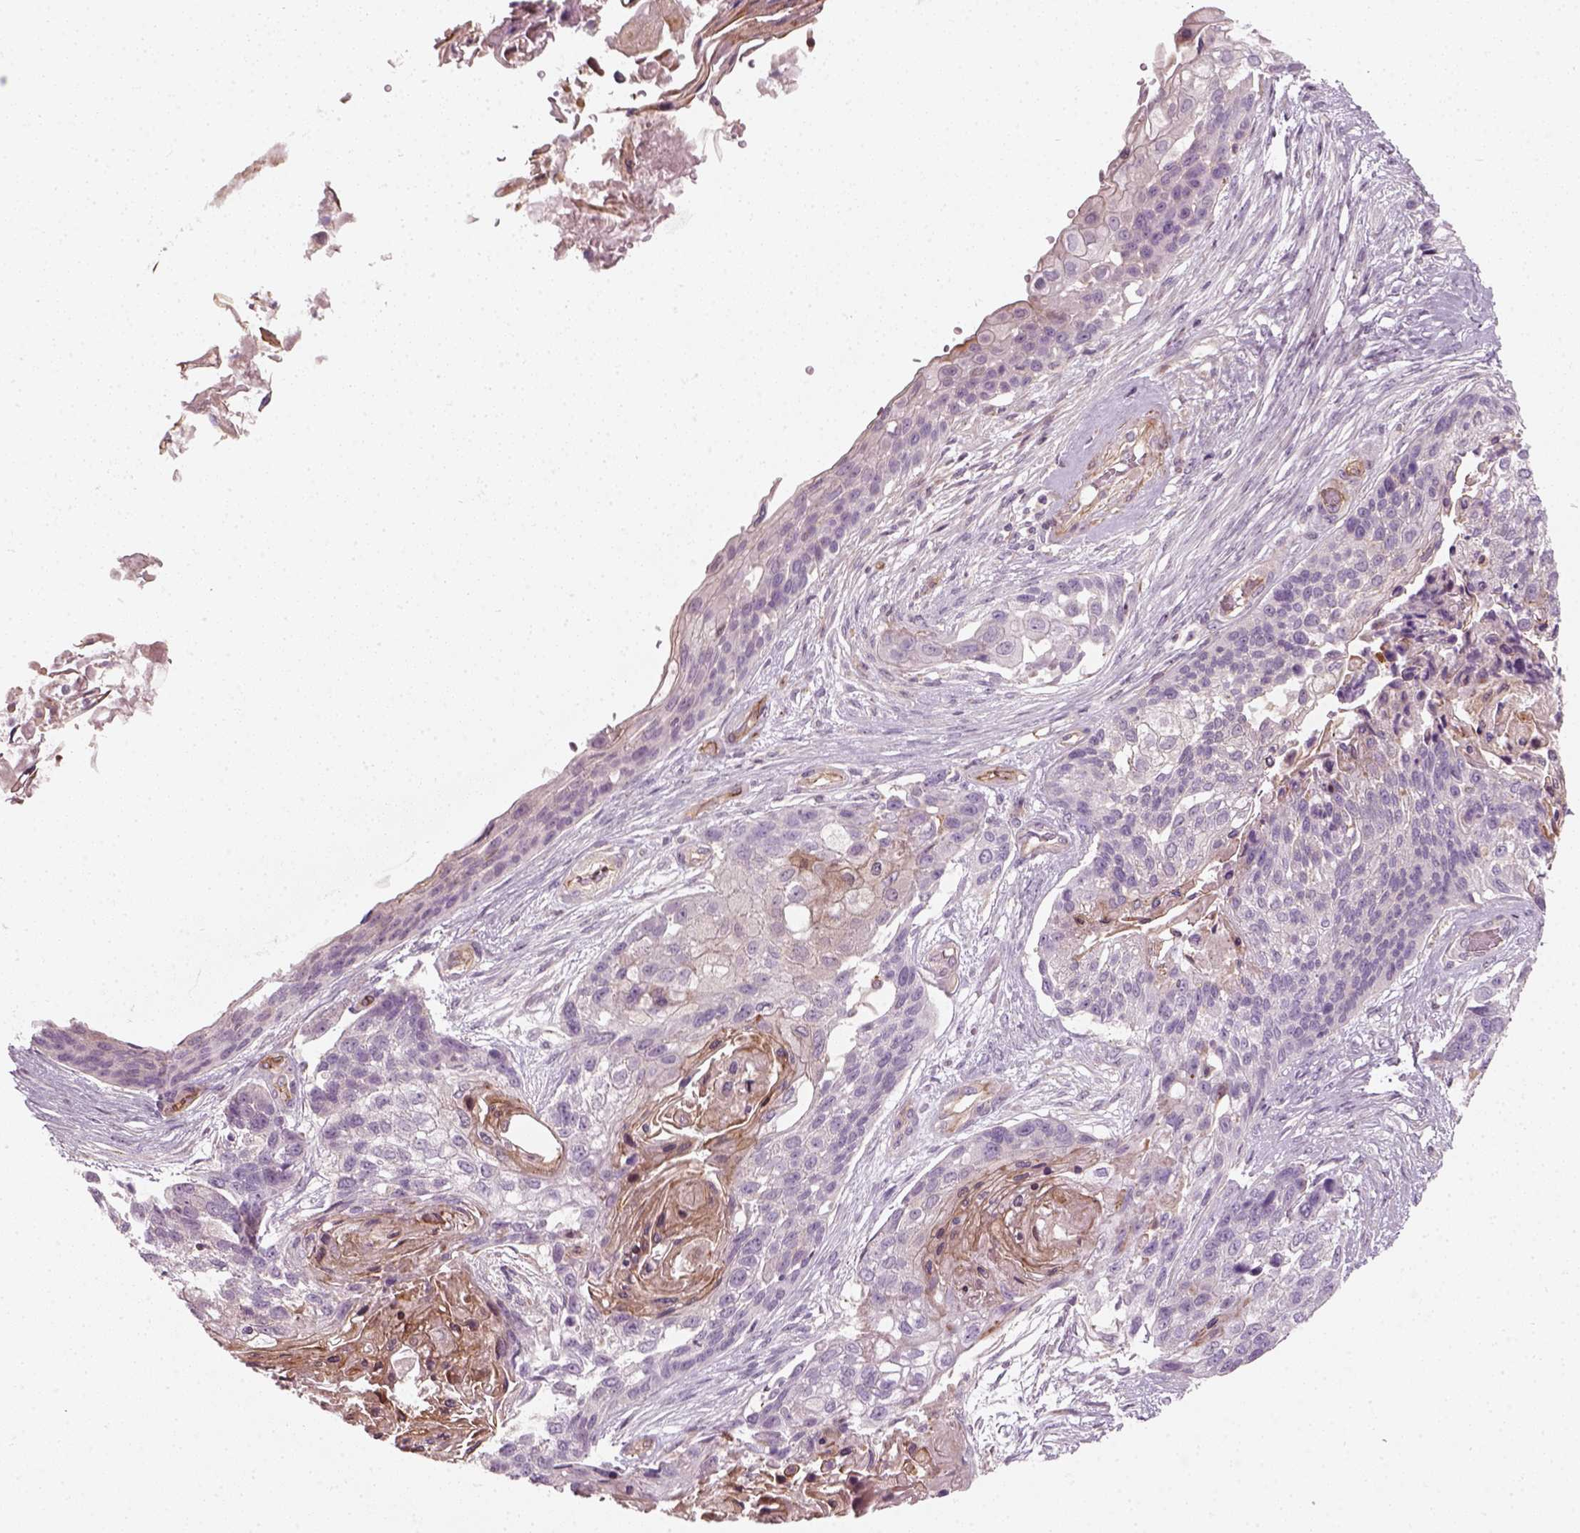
{"staining": {"intensity": "negative", "quantity": "none", "location": "none"}, "tissue": "lung cancer", "cell_type": "Tumor cells", "image_type": "cancer", "snomed": [{"axis": "morphology", "description": "Squamous cell carcinoma, NOS"}, {"axis": "topography", "description": "Lung"}], "caption": "The immunohistochemistry photomicrograph has no significant positivity in tumor cells of lung cancer tissue.", "gene": "DNASE1L1", "patient": {"sex": "male", "age": 69}}